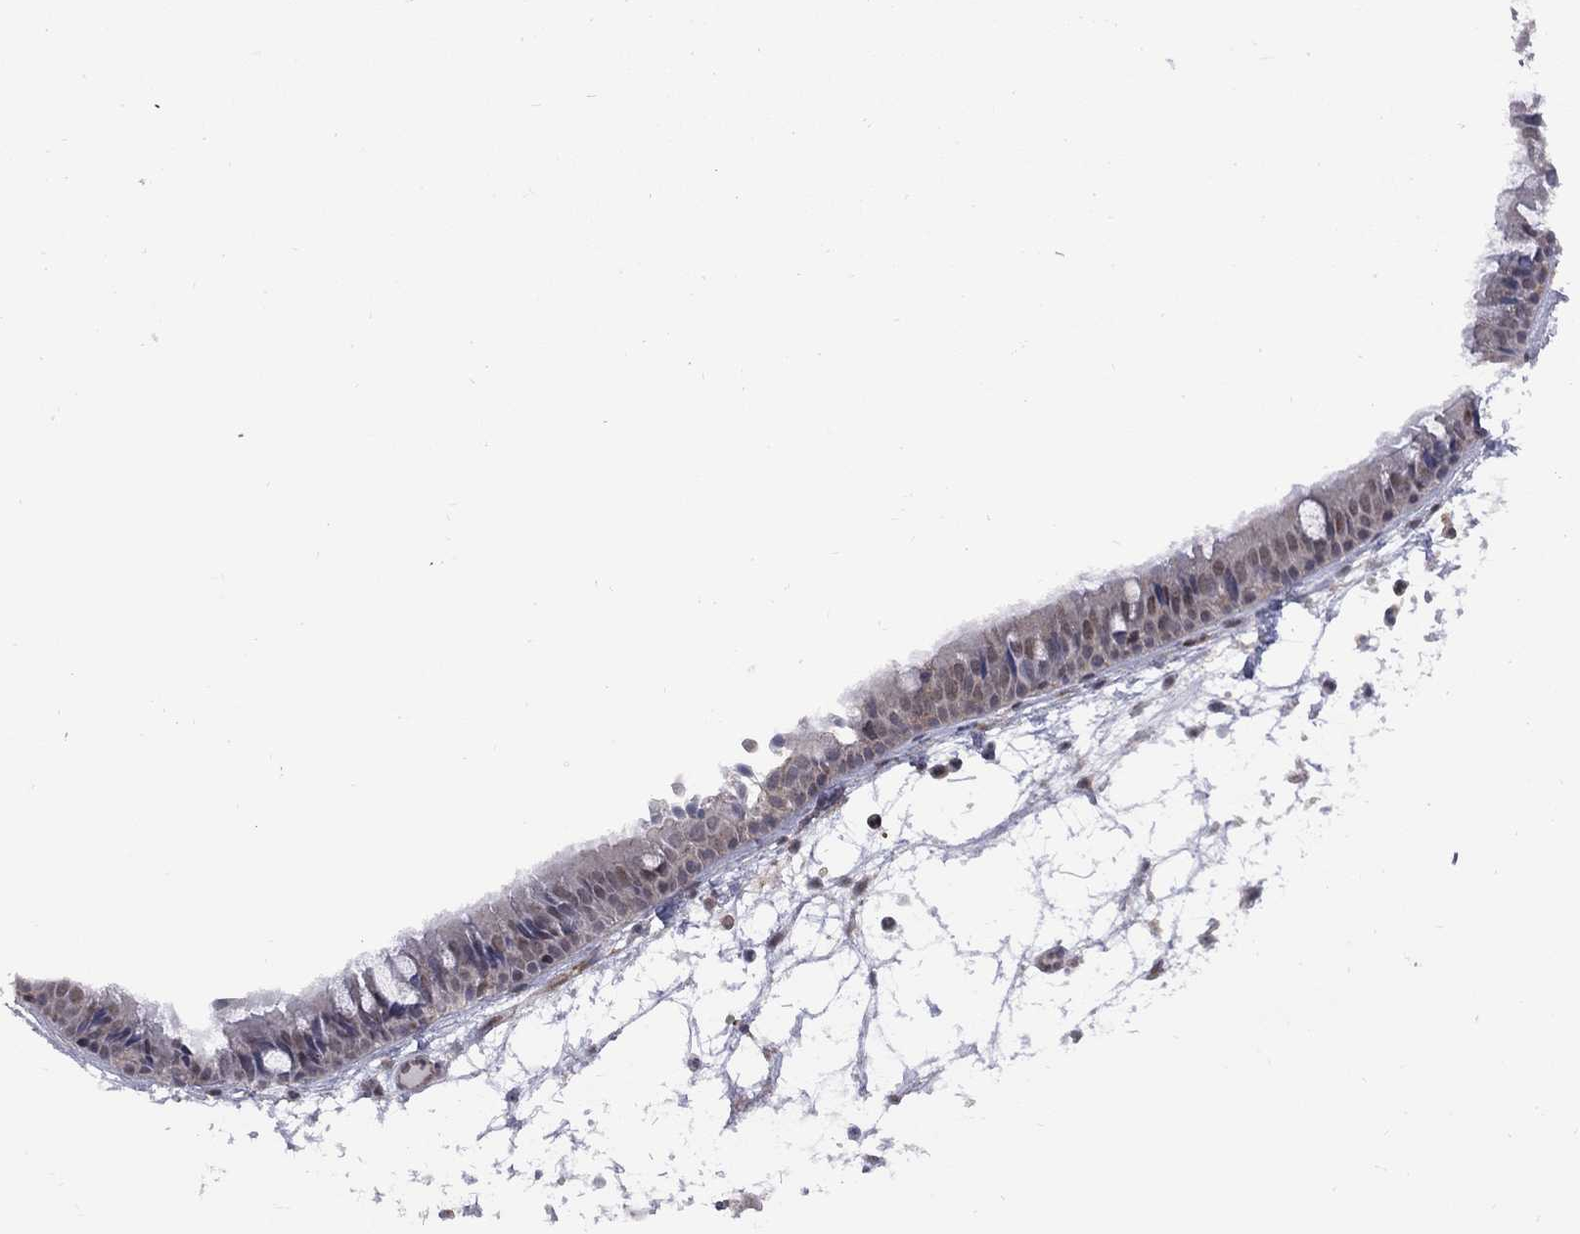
{"staining": {"intensity": "strong", "quantity": "<25%", "location": "nuclear"}, "tissue": "nasopharynx", "cell_type": "Respiratory epithelial cells", "image_type": "normal", "snomed": [{"axis": "morphology", "description": "Normal tissue, NOS"}, {"axis": "topography", "description": "Nasopharynx"}], "caption": "IHC photomicrograph of normal nasopharynx stained for a protein (brown), which reveals medium levels of strong nuclear expression in about <25% of respiratory epithelial cells.", "gene": "BRF1", "patient": {"sex": "male", "age": 31}}